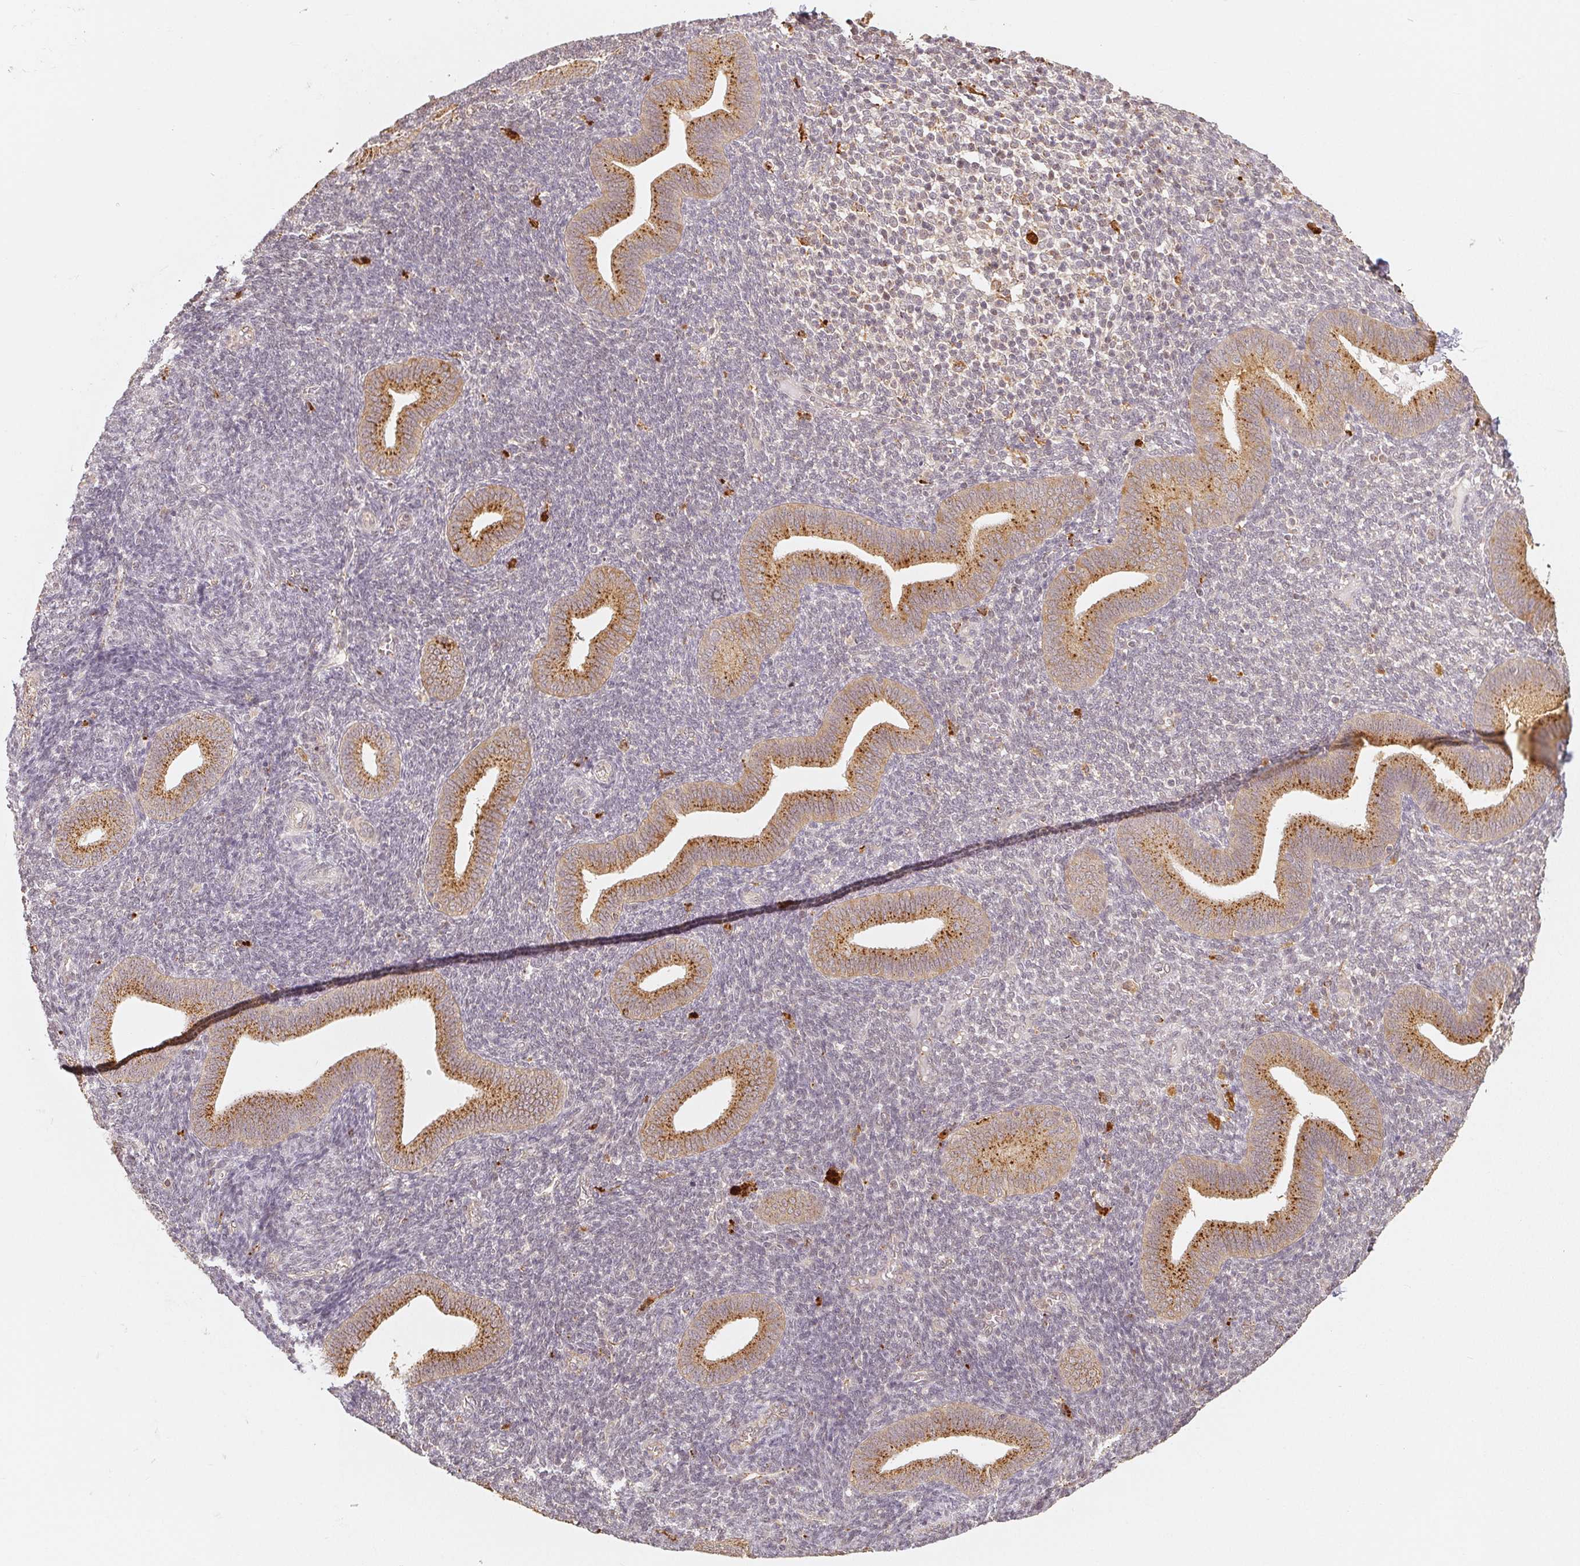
{"staining": {"intensity": "negative", "quantity": "none", "location": "none"}, "tissue": "endometrium", "cell_type": "Cells in endometrial stroma", "image_type": "normal", "snomed": [{"axis": "morphology", "description": "Normal tissue, NOS"}, {"axis": "topography", "description": "Endometrium"}], "caption": "Cells in endometrial stroma are negative for brown protein staining in normal endometrium.", "gene": "GUSB", "patient": {"sex": "female", "age": 25}}